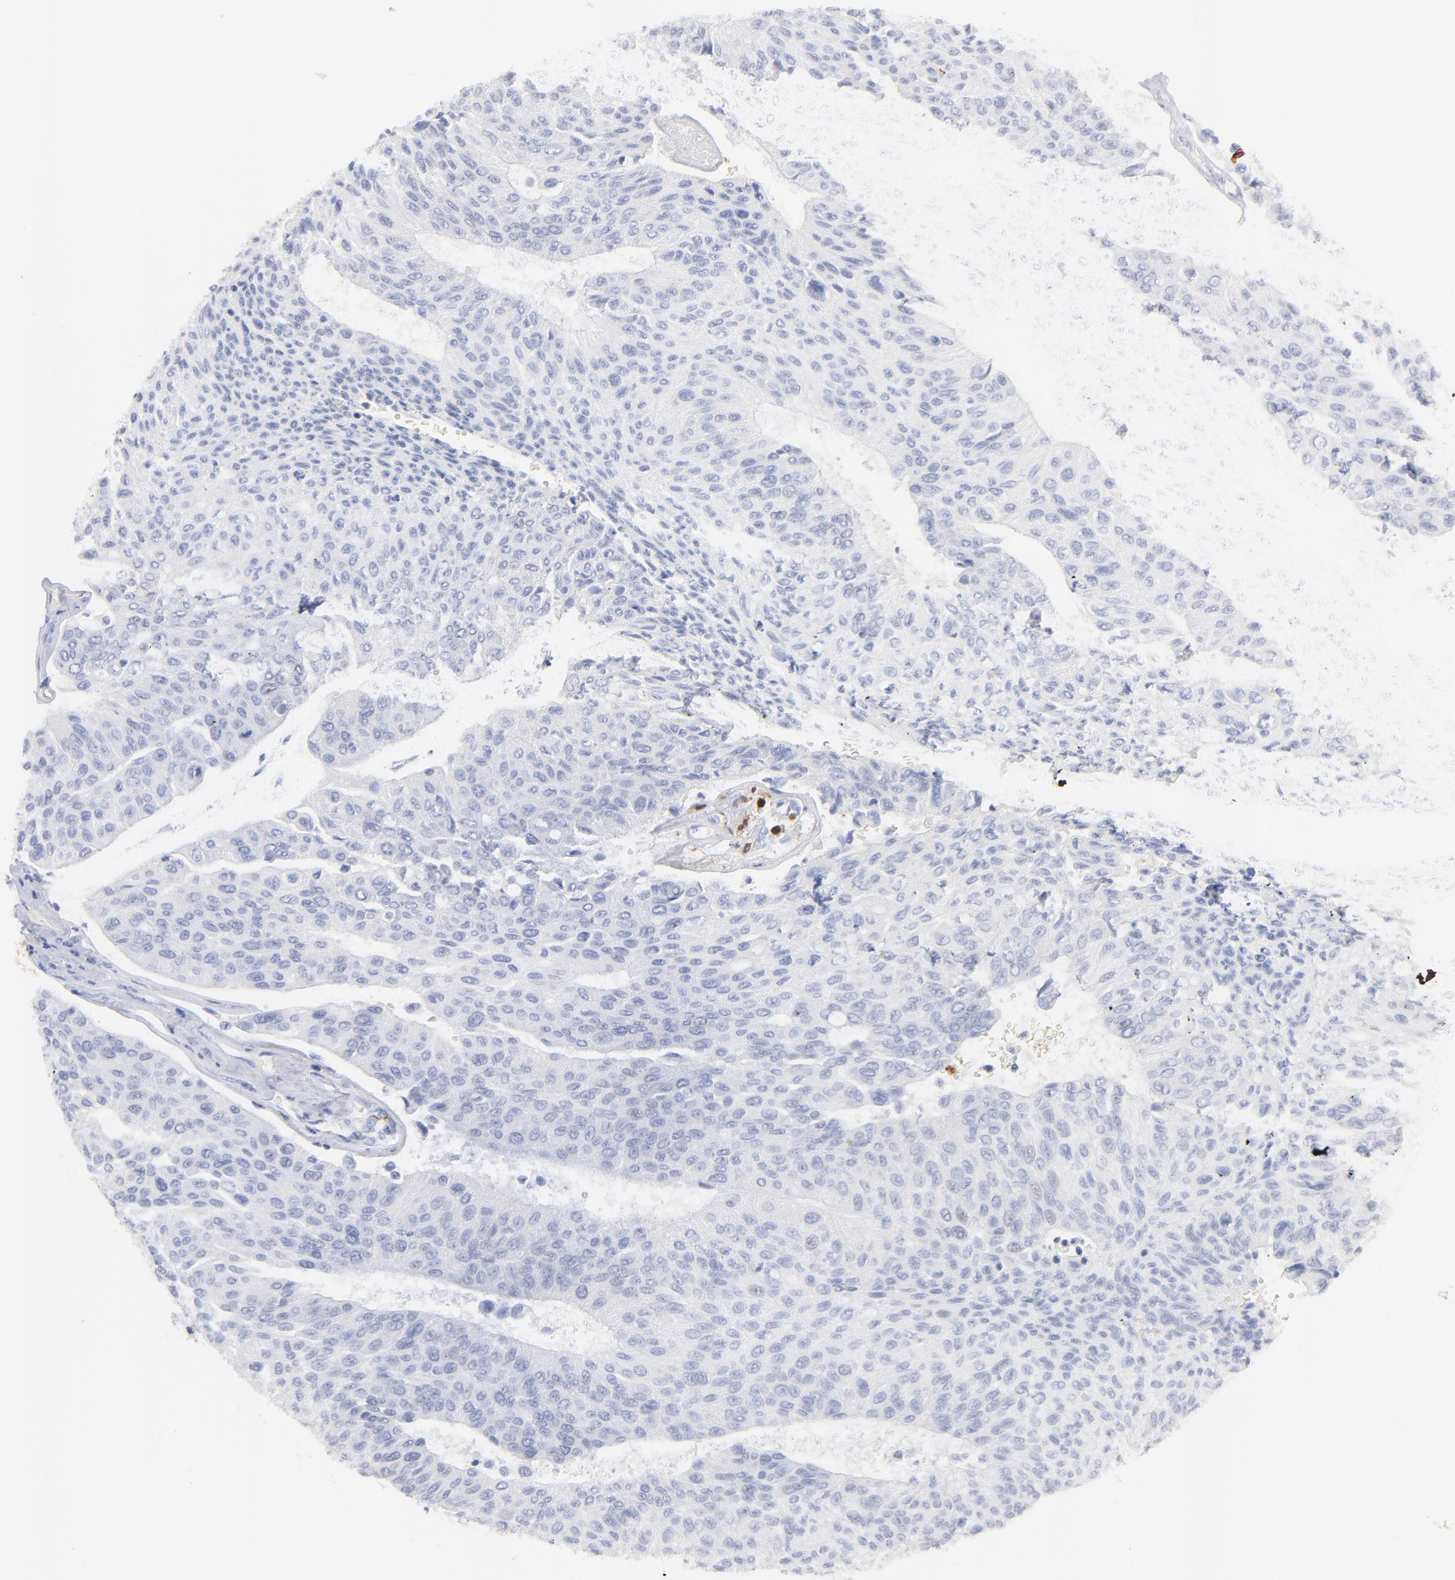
{"staining": {"intensity": "negative", "quantity": "none", "location": "none"}, "tissue": "urothelial cancer", "cell_type": "Tumor cells", "image_type": "cancer", "snomed": [{"axis": "morphology", "description": "Urothelial carcinoma, High grade"}, {"axis": "topography", "description": "Urinary bladder"}], "caption": "Immunohistochemistry histopathology image of neoplastic tissue: human urothelial cancer stained with DAB (3,3'-diaminobenzidine) reveals no significant protein expression in tumor cells.", "gene": "ARG1", "patient": {"sex": "male", "age": 66}}